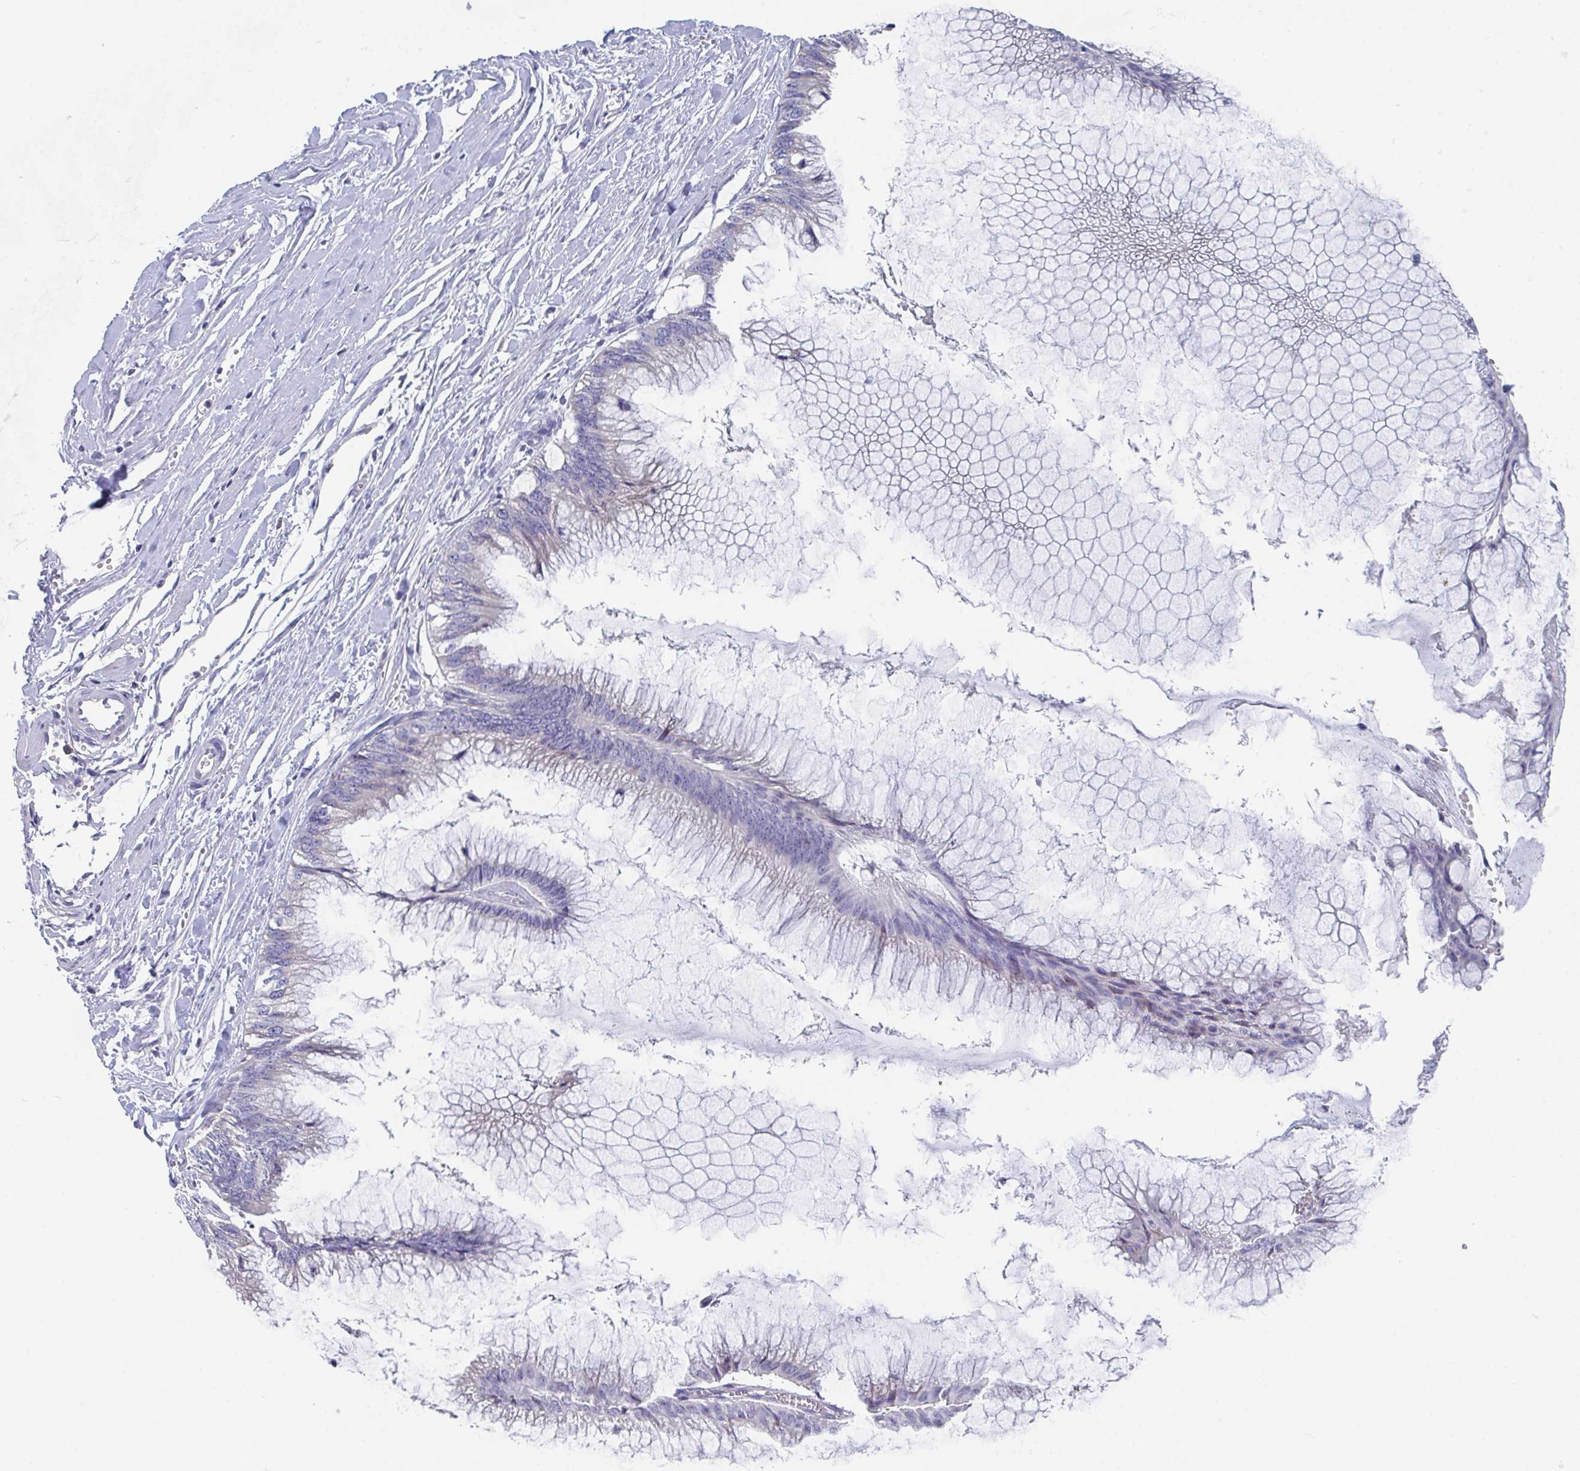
{"staining": {"intensity": "weak", "quantity": "<25%", "location": "cytoplasmic/membranous"}, "tissue": "ovarian cancer", "cell_type": "Tumor cells", "image_type": "cancer", "snomed": [{"axis": "morphology", "description": "Cystadenocarcinoma, mucinous, NOS"}, {"axis": "topography", "description": "Ovary"}], "caption": "There is no significant expression in tumor cells of ovarian mucinous cystadenocarcinoma.", "gene": "LRRC58", "patient": {"sex": "female", "age": 44}}